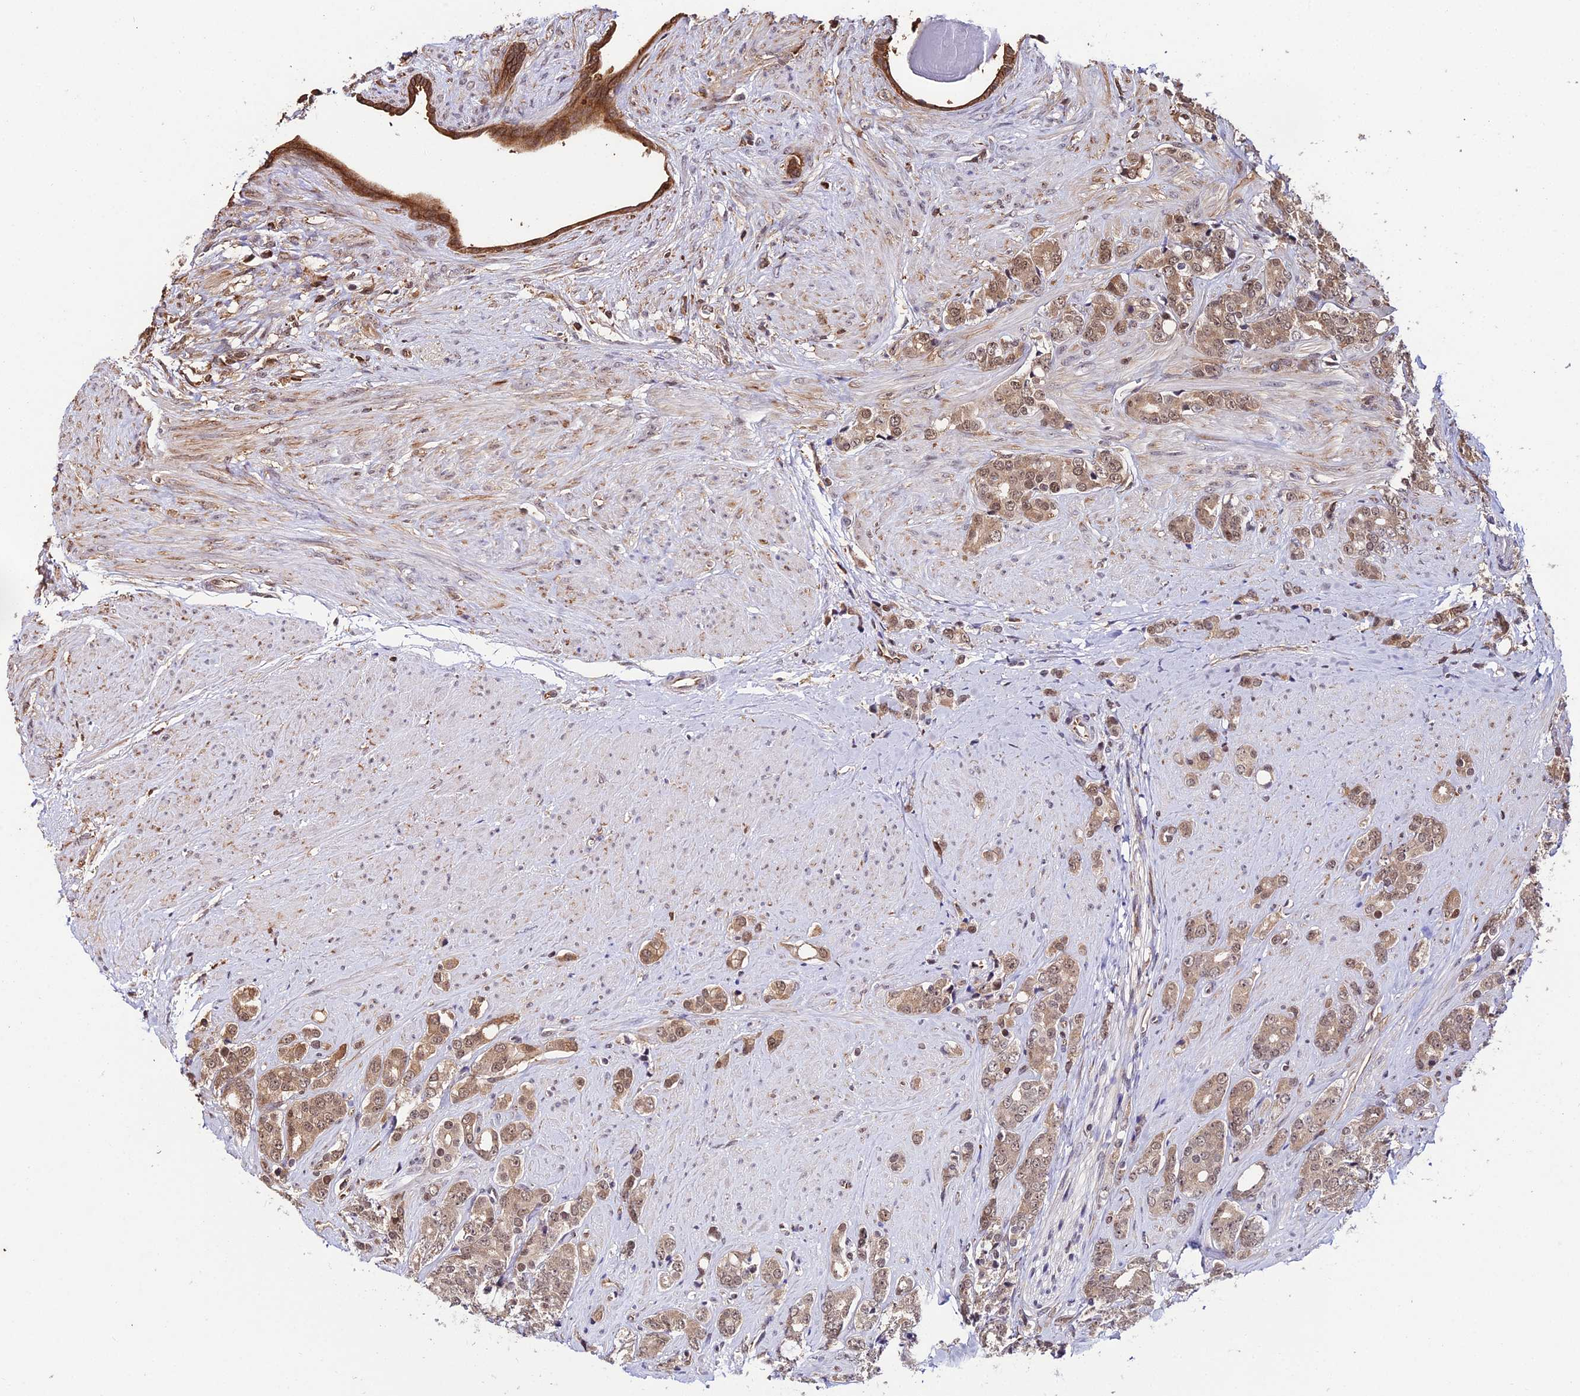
{"staining": {"intensity": "moderate", "quantity": ">75%", "location": "cytoplasmic/membranous,nuclear"}, "tissue": "prostate cancer", "cell_type": "Tumor cells", "image_type": "cancer", "snomed": [{"axis": "morphology", "description": "Adenocarcinoma, High grade"}, {"axis": "topography", "description": "Prostate"}], "caption": "Immunohistochemical staining of human prostate high-grade adenocarcinoma reveals moderate cytoplasmic/membranous and nuclear protein expression in approximately >75% of tumor cells. The staining was performed using DAB (3,3'-diaminobenzidine) to visualize the protein expression in brown, while the nuclei were stained in blue with hematoxylin (Magnification: 20x).", "gene": "PPP4C", "patient": {"sex": "male", "age": 62}}